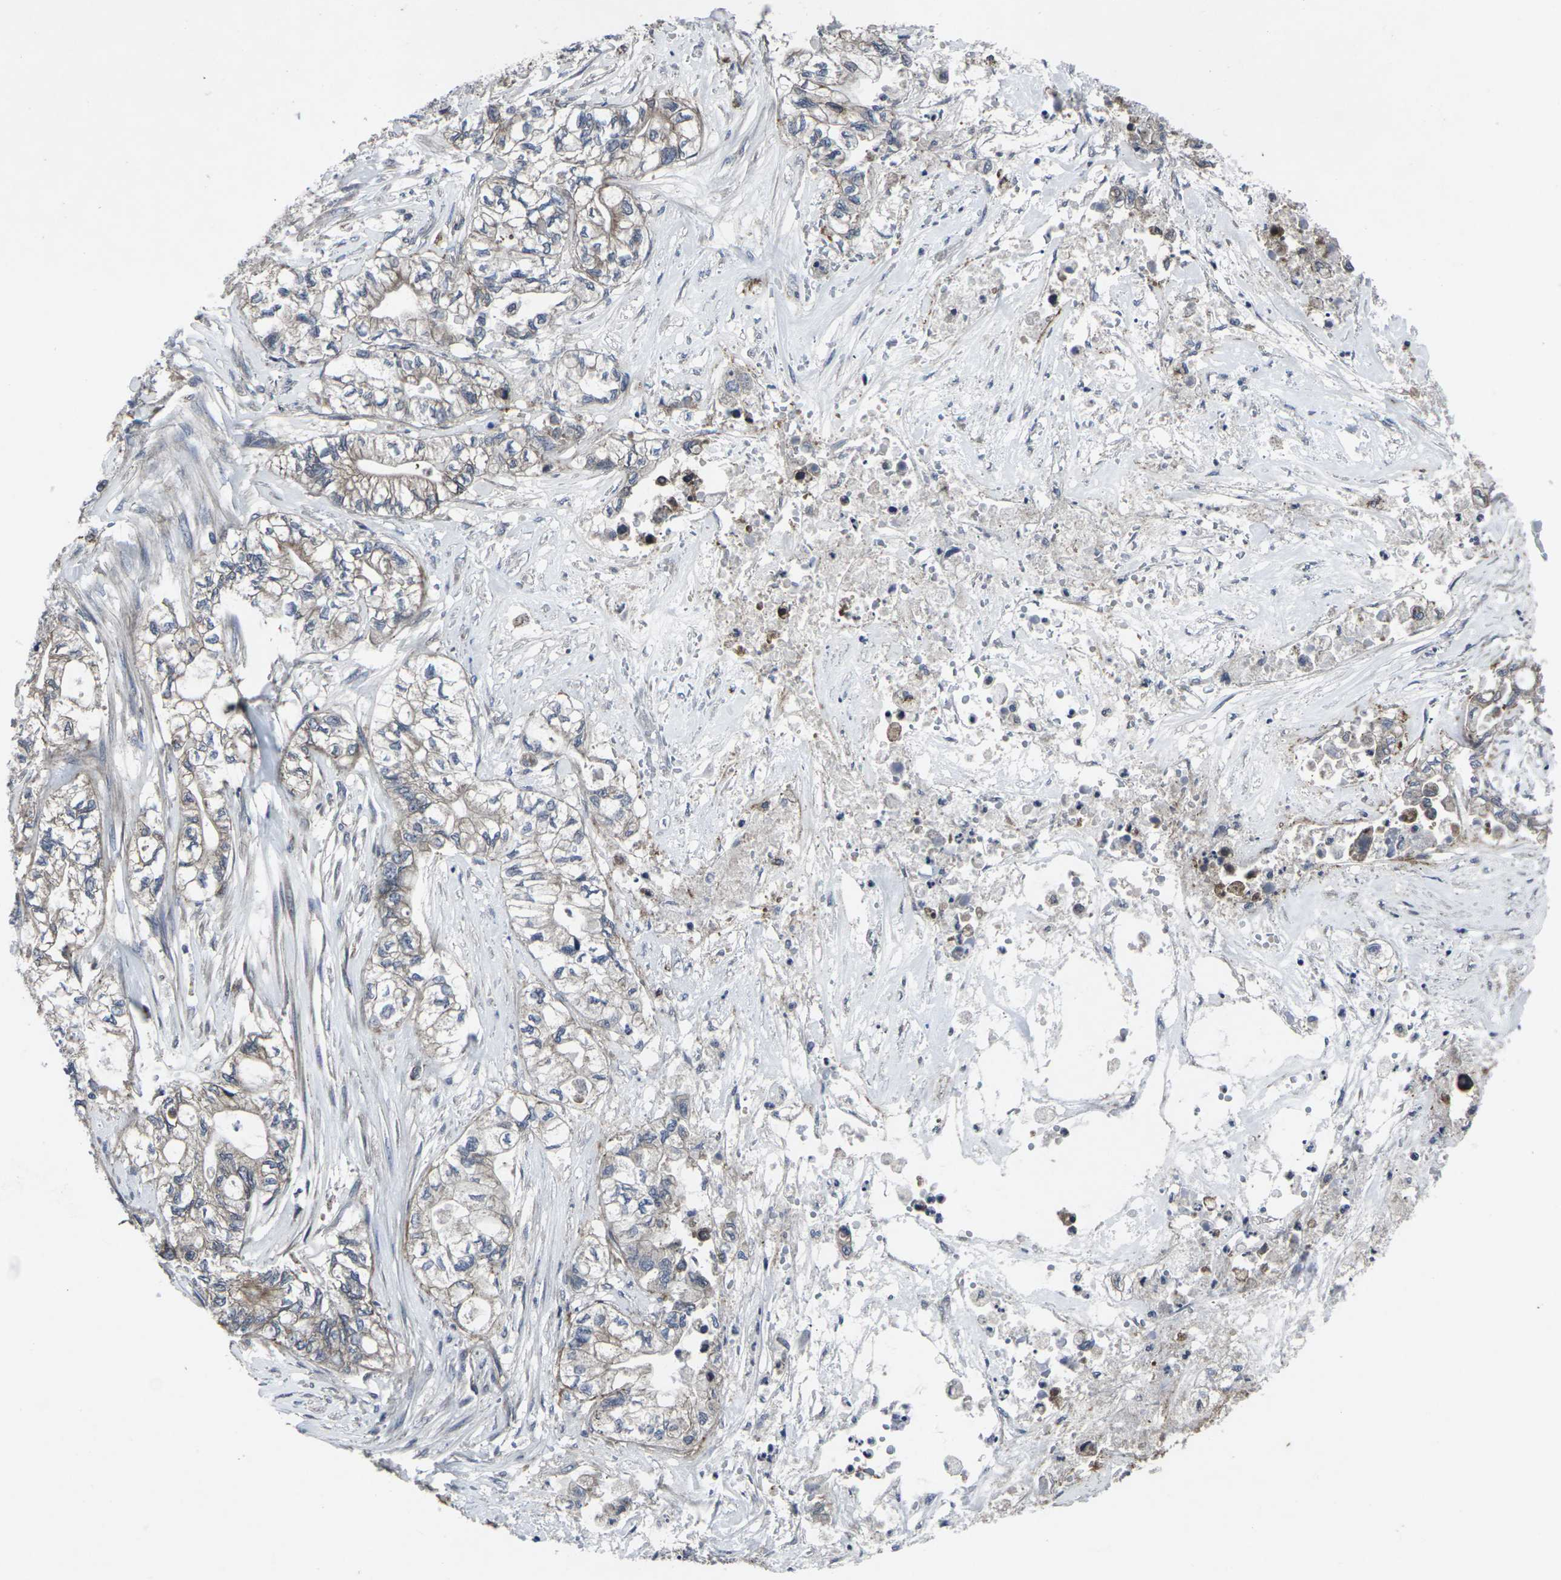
{"staining": {"intensity": "moderate", "quantity": ">75%", "location": "cytoplasmic/membranous"}, "tissue": "pancreatic cancer", "cell_type": "Tumor cells", "image_type": "cancer", "snomed": [{"axis": "morphology", "description": "Adenocarcinoma, NOS"}, {"axis": "topography", "description": "Pancreas"}], "caption": "Protein expression analysis of human pancreatic cancer reveals moderate cytoplasmic/membranous expression in approximately >75% of tumor cells.", "gene": "MAPKAPK2", "patient": {"sex": "male", "age": 79}}